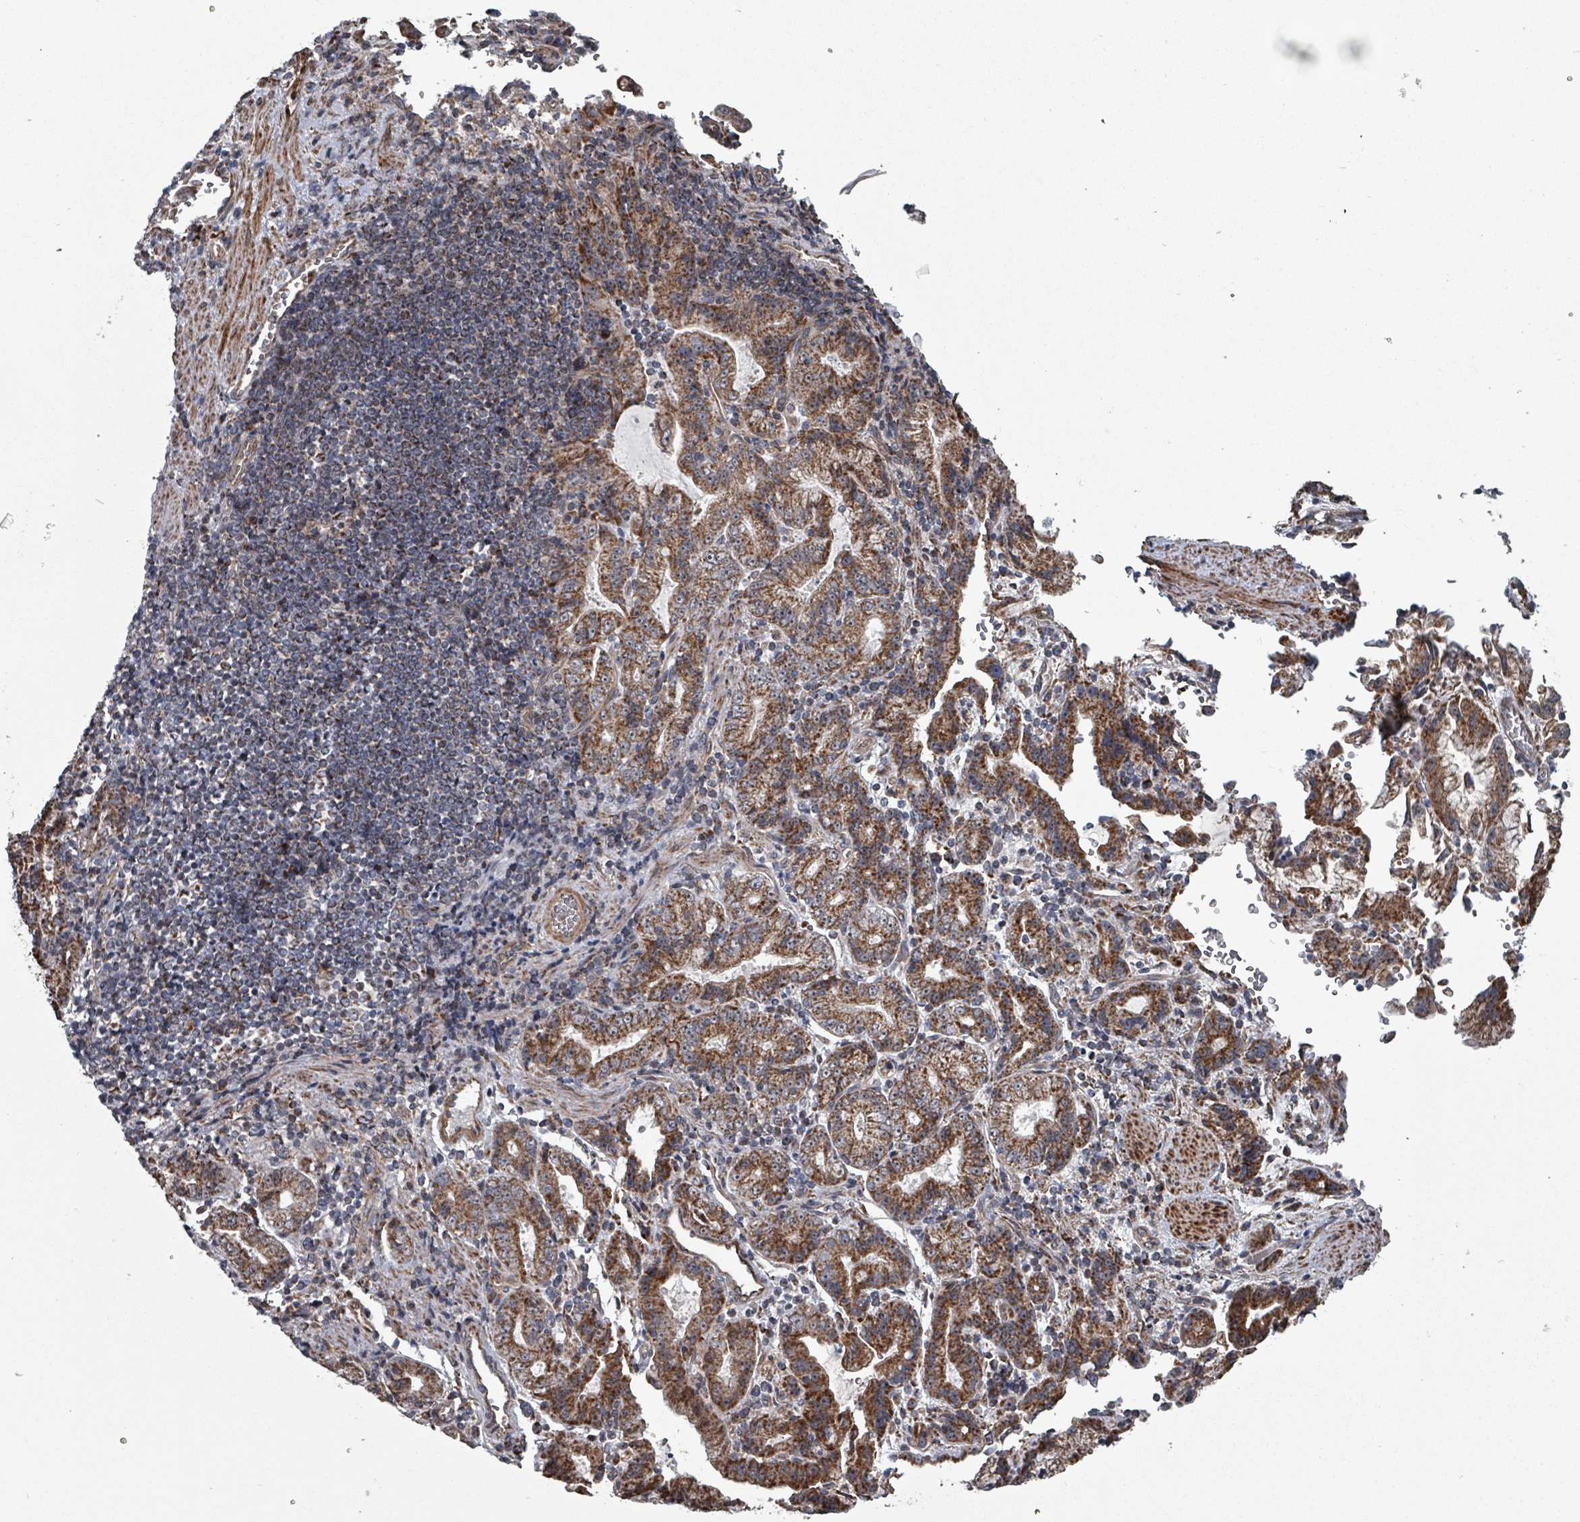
{"staining": {"intensity": "strong", "quantity": ">75%", "location": "cytoplasmic/membranous"}, "tissue": "stomach cancer", "cell_type": "Tumor cells", "image_type": "cancer", "snomed": [{"axis": "morphology", "description": "Adenocarcinoma, NOS"}, {"axis": "topography", "description": "Stomach"}], "caption": "Adenocarcinoma (stomach) stained for a protein demonstrates strong cytoplasmic/membranous positivity in tumor cells.", "gene": "MRPL4", "patient": {"sex": "male", "age": 62}}